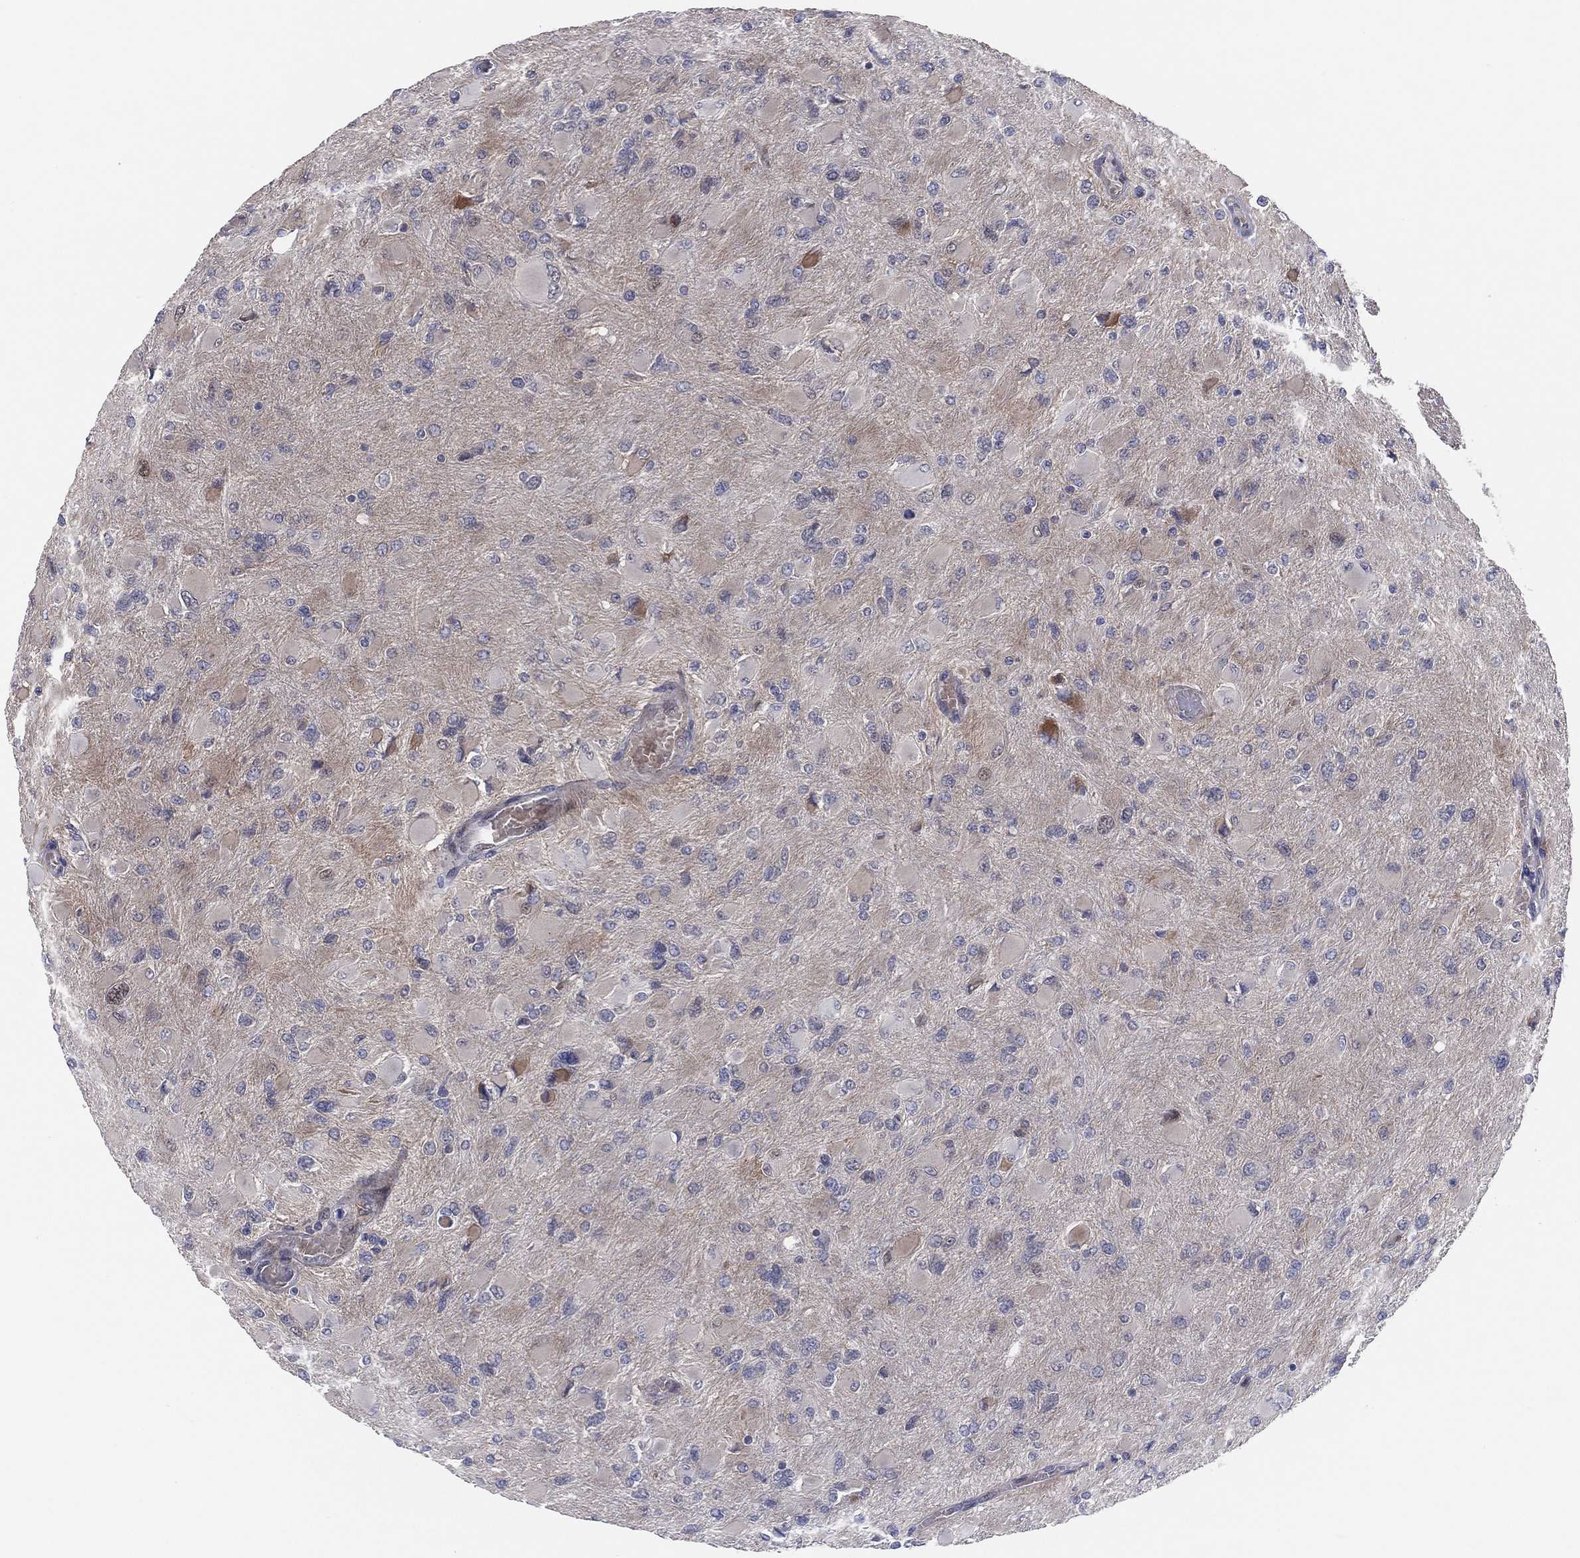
{"staining": {"intensity": "moderate", "quantity": "<25%", "location": "cytoplasmic/membranous"}, "tissue": "glioma", "cell_type": "Tumor cells", "image_type": "cancer", "snomed": [{"axis": "morphology", "description": "Glioma, malignant, High grade"}, {"axis": "topography", "description": "Cerebral cortex"}], "caption": "Immunohistochemical staining of glioma shows moderate cytoplasmic/membranous protein expression in approximately <25% of tumor cells. Nuclei are stained in blue.", "gene": "UTP14A", "patient": {"sex": "female", "age": 36}}